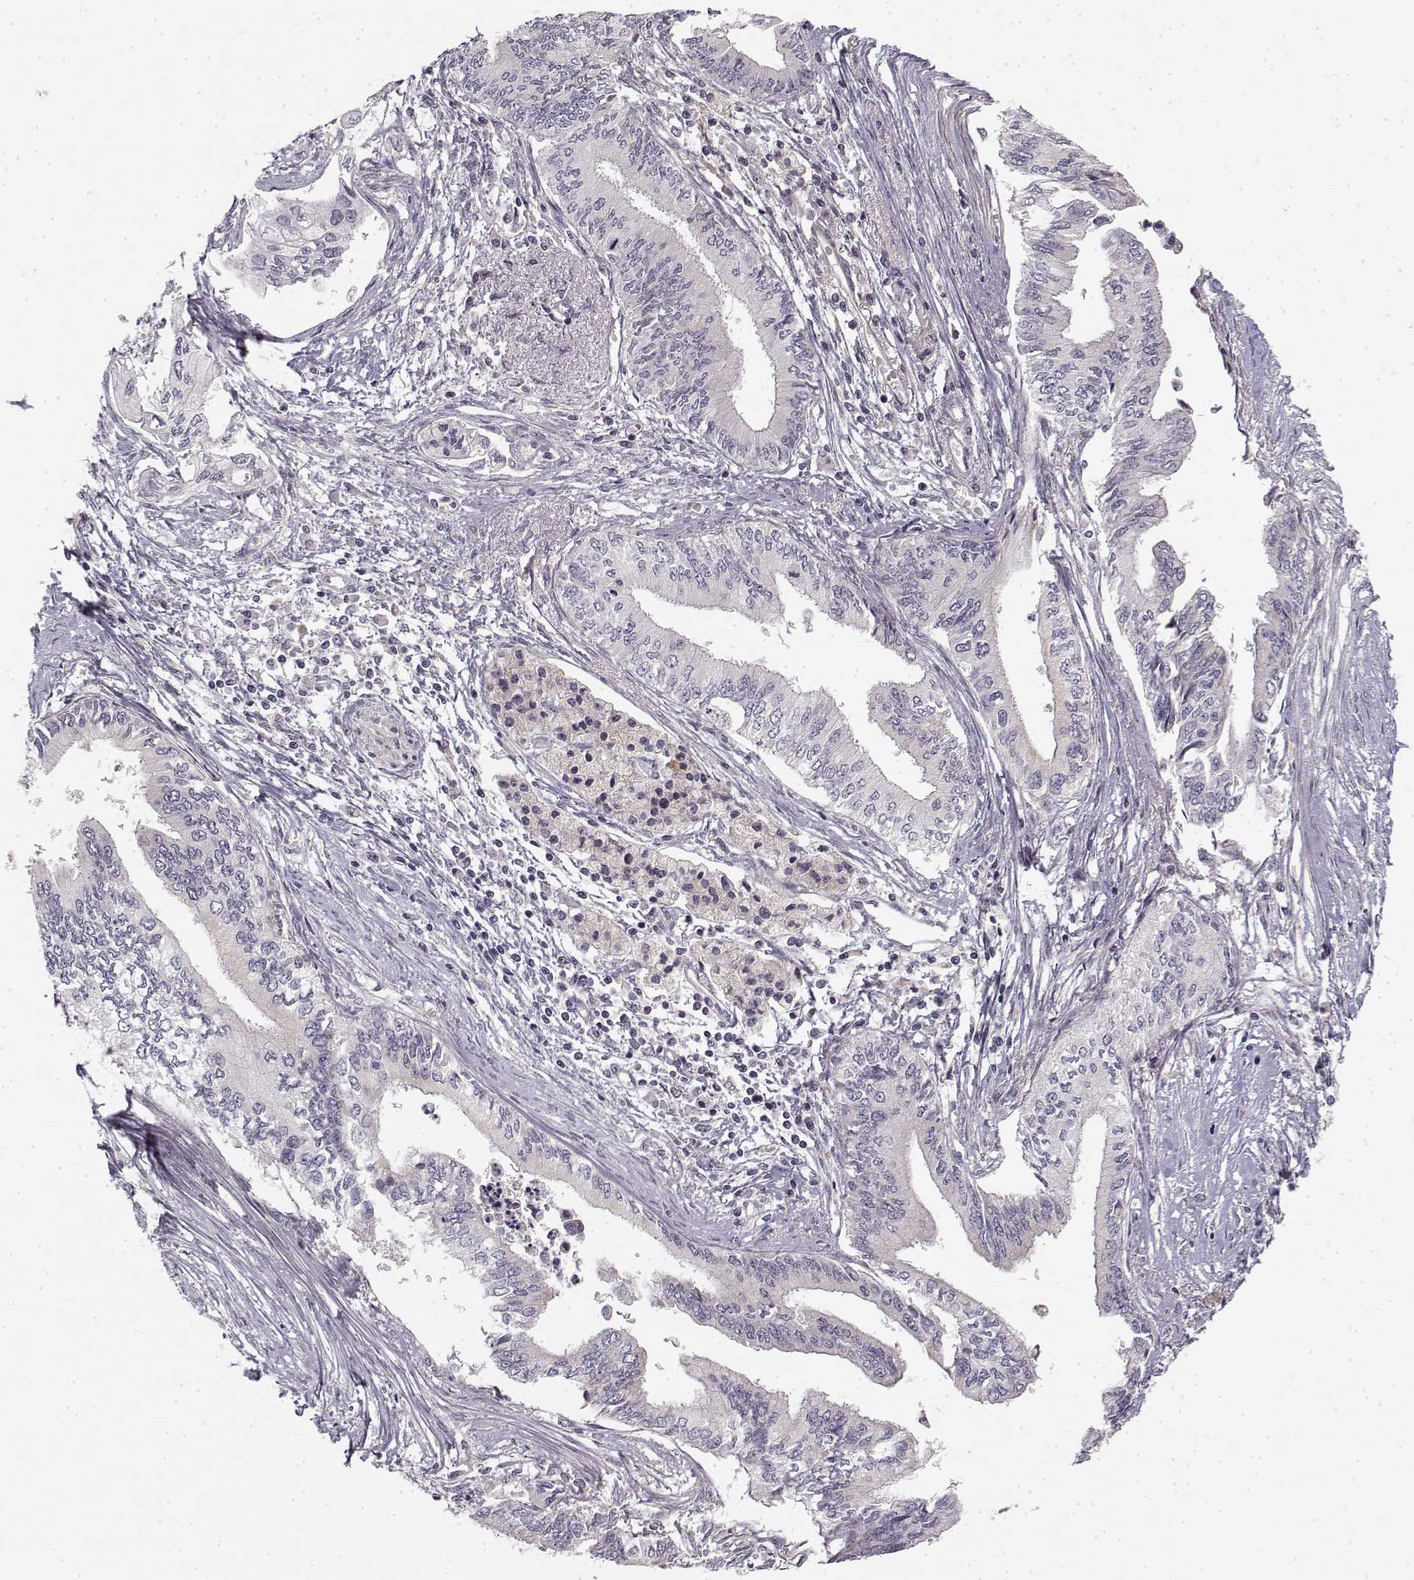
{"staining": {"intensity": "negative", "quantity": "none", "location": "none"}, "tissue": "pancreatic cancer", "cell_type": "Tumor cells", "image_type": "cancer", "snomed": [{"axis": "morphology", "description": "Adenocarcinoma, NOS"}, {"axis": "topography", "description": "Pancreas"}], "caption": "There is no significant positivity in tumor cells of pancreatic adenocarcinoma.", "gene": "MED12L", "patient": {"sex": "female", "age": 61}}